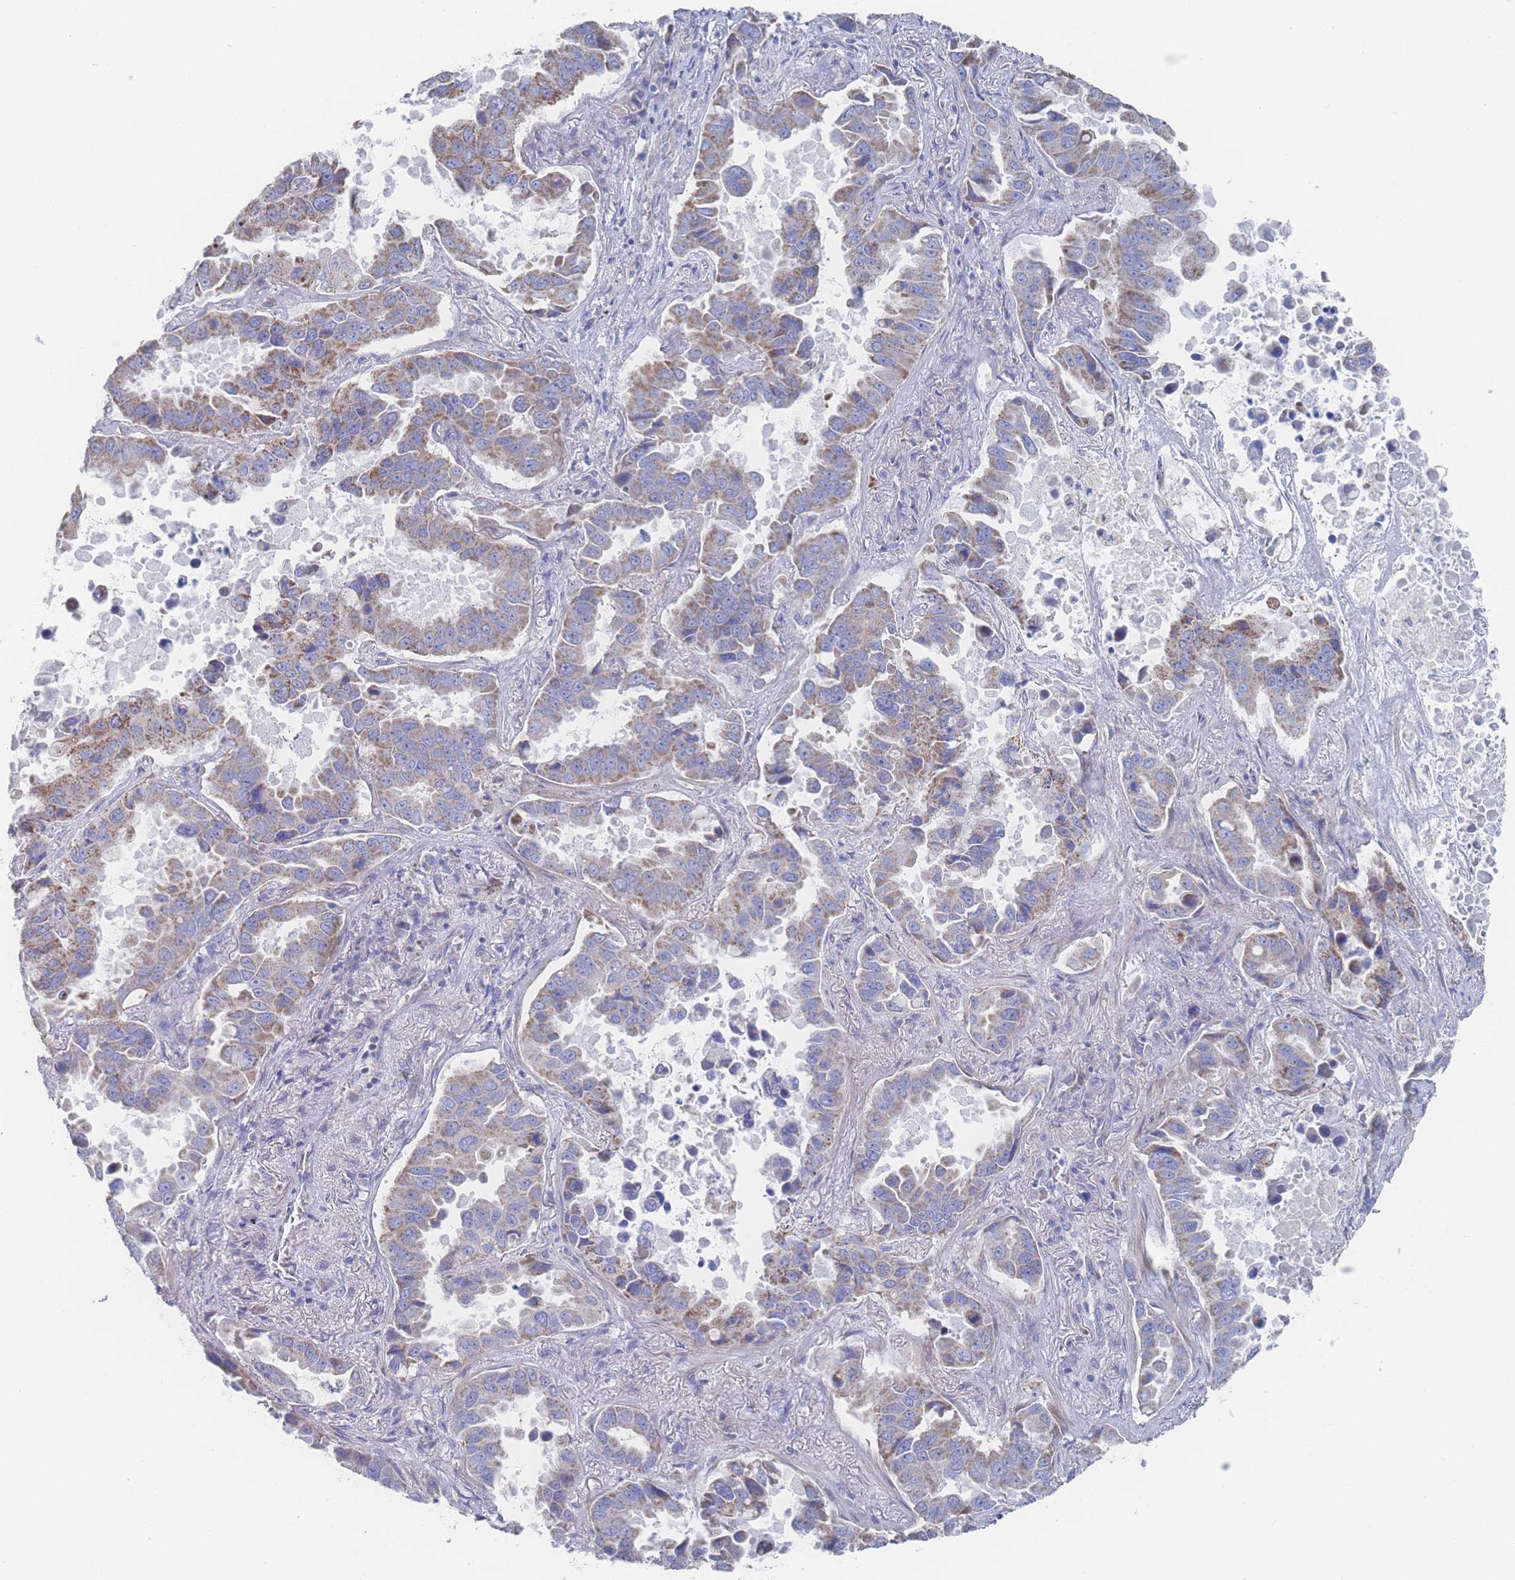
{"staining": {"intensity": "moderate", "quantity": ">75%", "location": "cytoplasmic/membranous"}, "tissue": "lung cancer", "cell_type": "Tumor cells", "image_type": "cancer", "snomed": [{"axis": "morphology", "description": "Adenocarcinoma, NOS"}, {"axis": "topography", "description": "Lung"}], "caption": "Lung cancer (adenocarcinoma) stained for a protein (brown) displays moderate cytoplasmic/membranous positive staining in about >75% of tumor cells.", "gene": "SNPH", "patient": {"sex": "male", "age": 64}}